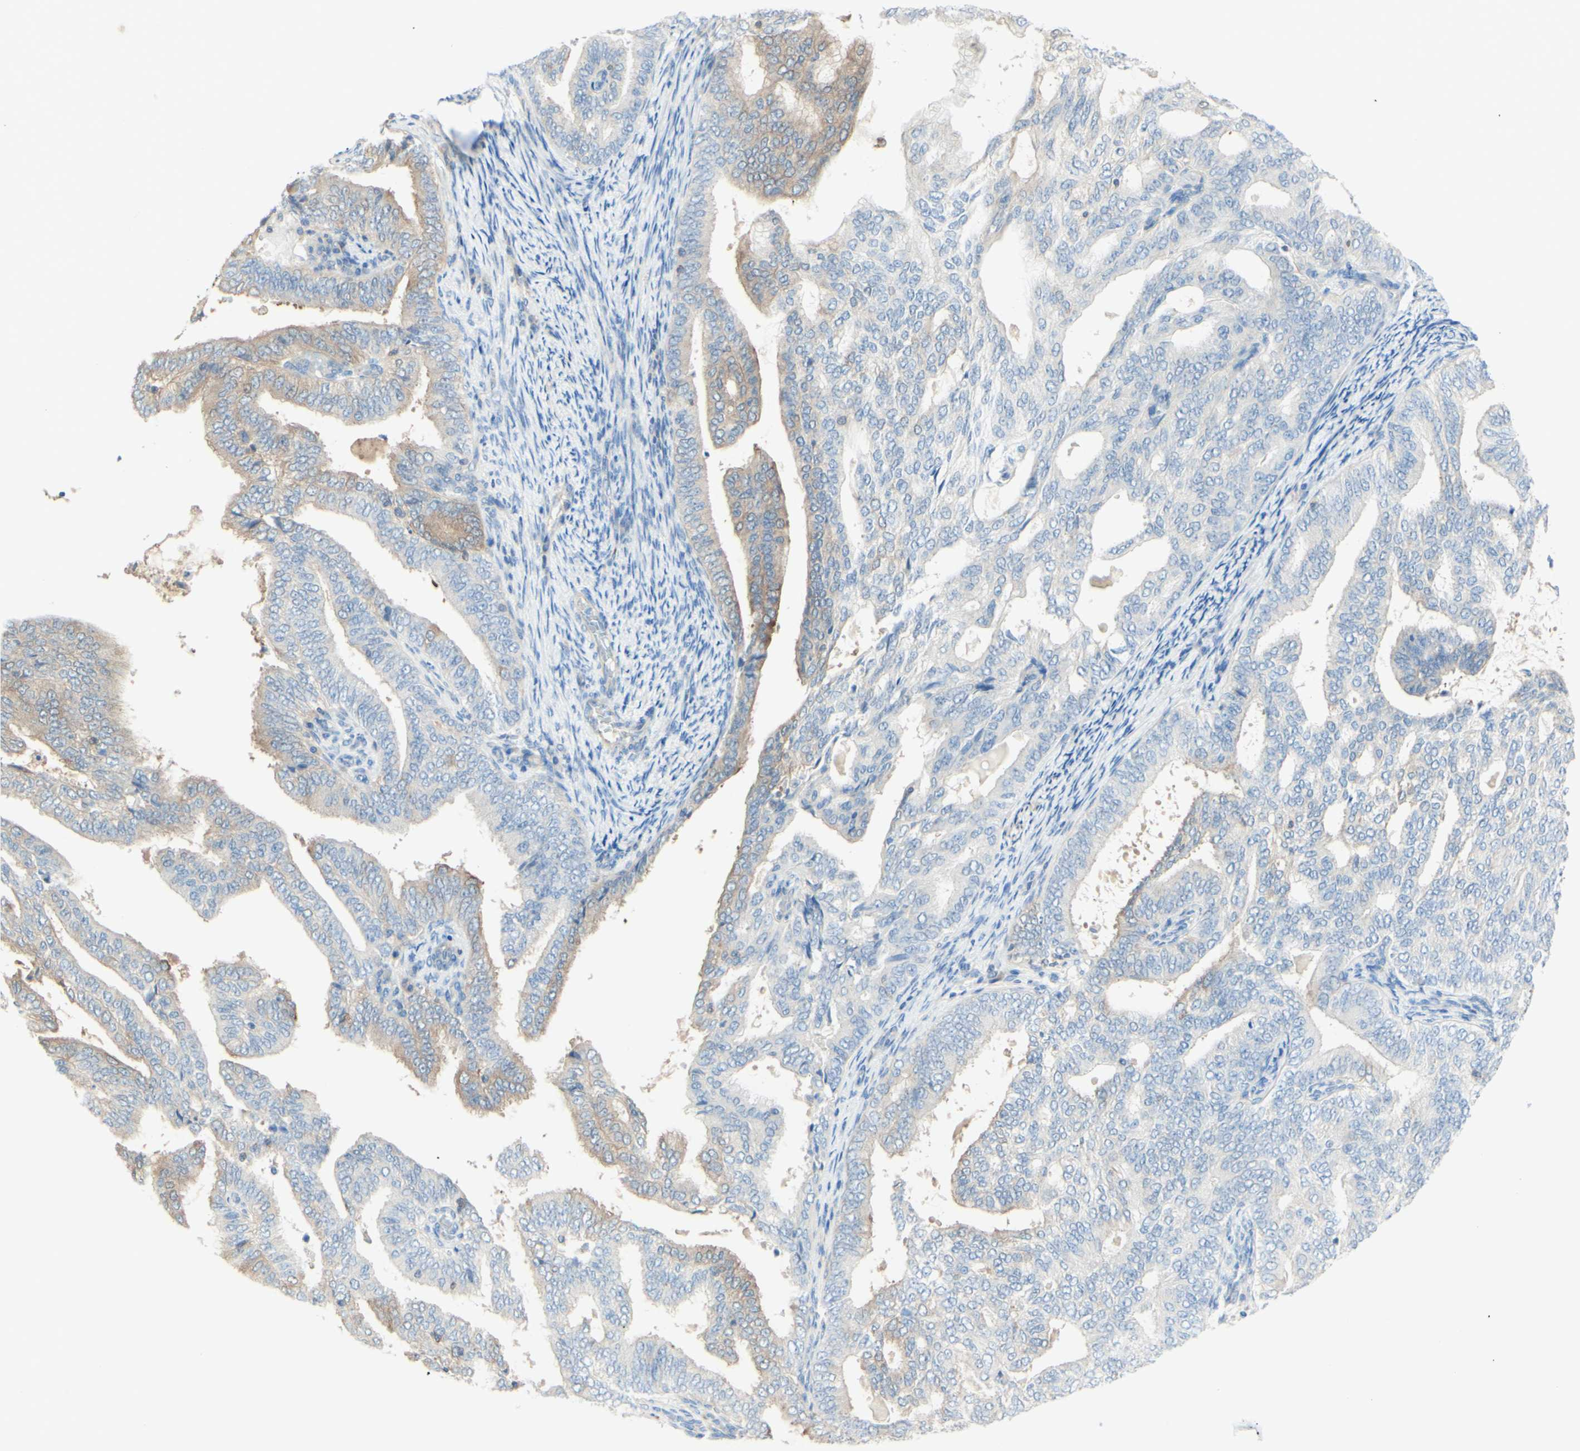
{"staining": {"intensity": "weak", "quantity": "25%-75%", "location": "cytoplasmic/membranous"}, "tissue": "endometrial cancer", "cell_type": "Tumor cells", "image_type": "cancer", "snomed": [{"axis": "morphology", "description": "Adenocarcinoma, NOS"}, {"axis": "topography", "description": "Endometrium"}], "caption": "DAB immunohistochemical staining of endometrial cancer (adenocarcinoma) reveals weak cytoplasmic/membranous protein positivity in about 25%-75% of tumor cells. (DAB (3,3'-diaminobenzidine) = brown stain, brightfield microscopy at high magnification).", "gene": "MTM1", "patient": {"sex": "female", "age": 58}}